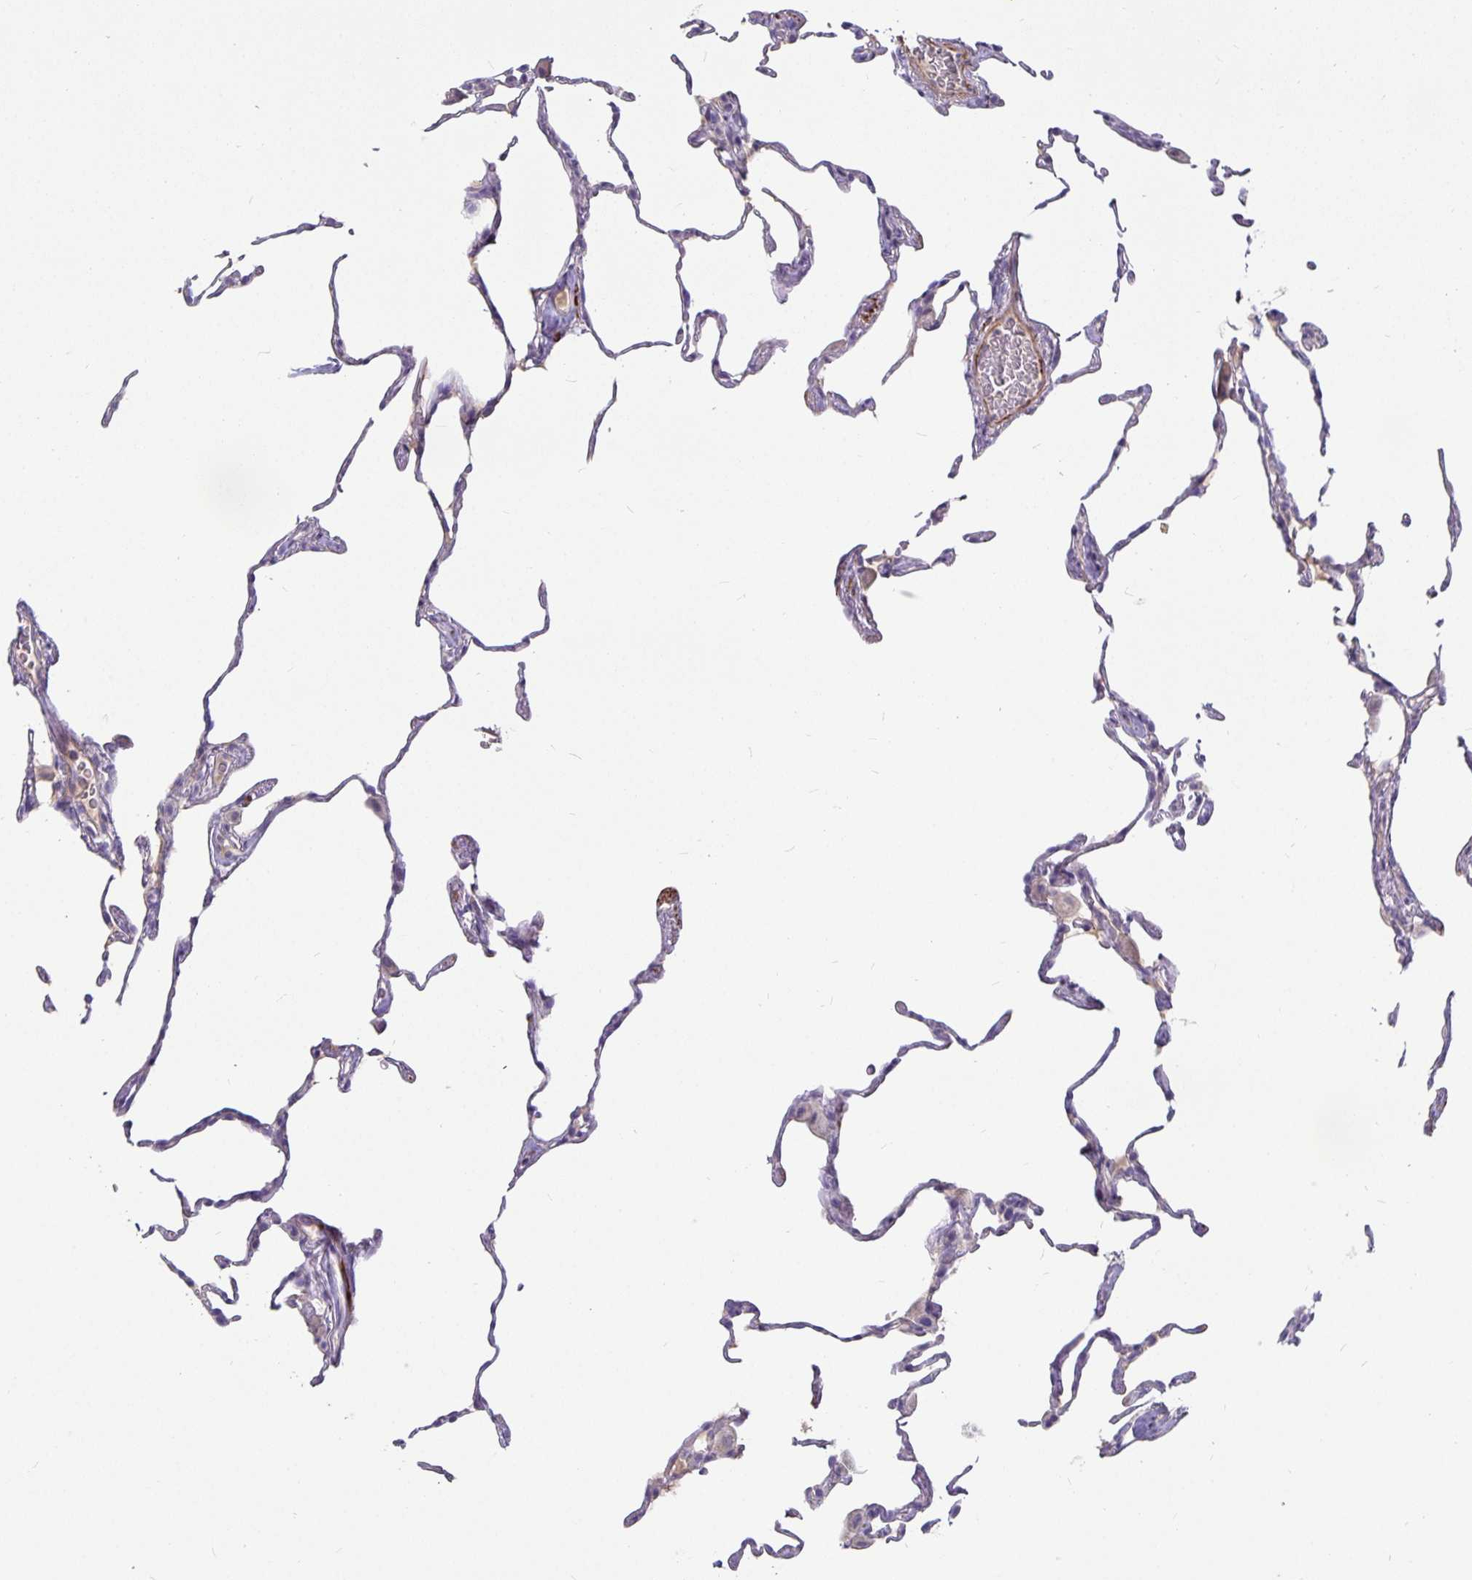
{"staining": {"intensity": "negative", "quantity": "none", "location": "none"}, "tissue": "lung", "cell_type": "Alveolar cells", "image_type": "normal", "snomed": [{"axis": "morphology", "description": "Normal tissue, NOS"}, {"axis": "topography", "description": "Lung"}], "caption": "Immunohistochemical staining of normal lung demonstrates no significant expression in alveolar cells. Brightfield microscopy of immunohistochemistry (IHC) stained with DAB (brown) and hematoxylin (blue), captured at high magnification.", "gene": "CA12", "patient": {"sex": "female", "age": 57}}